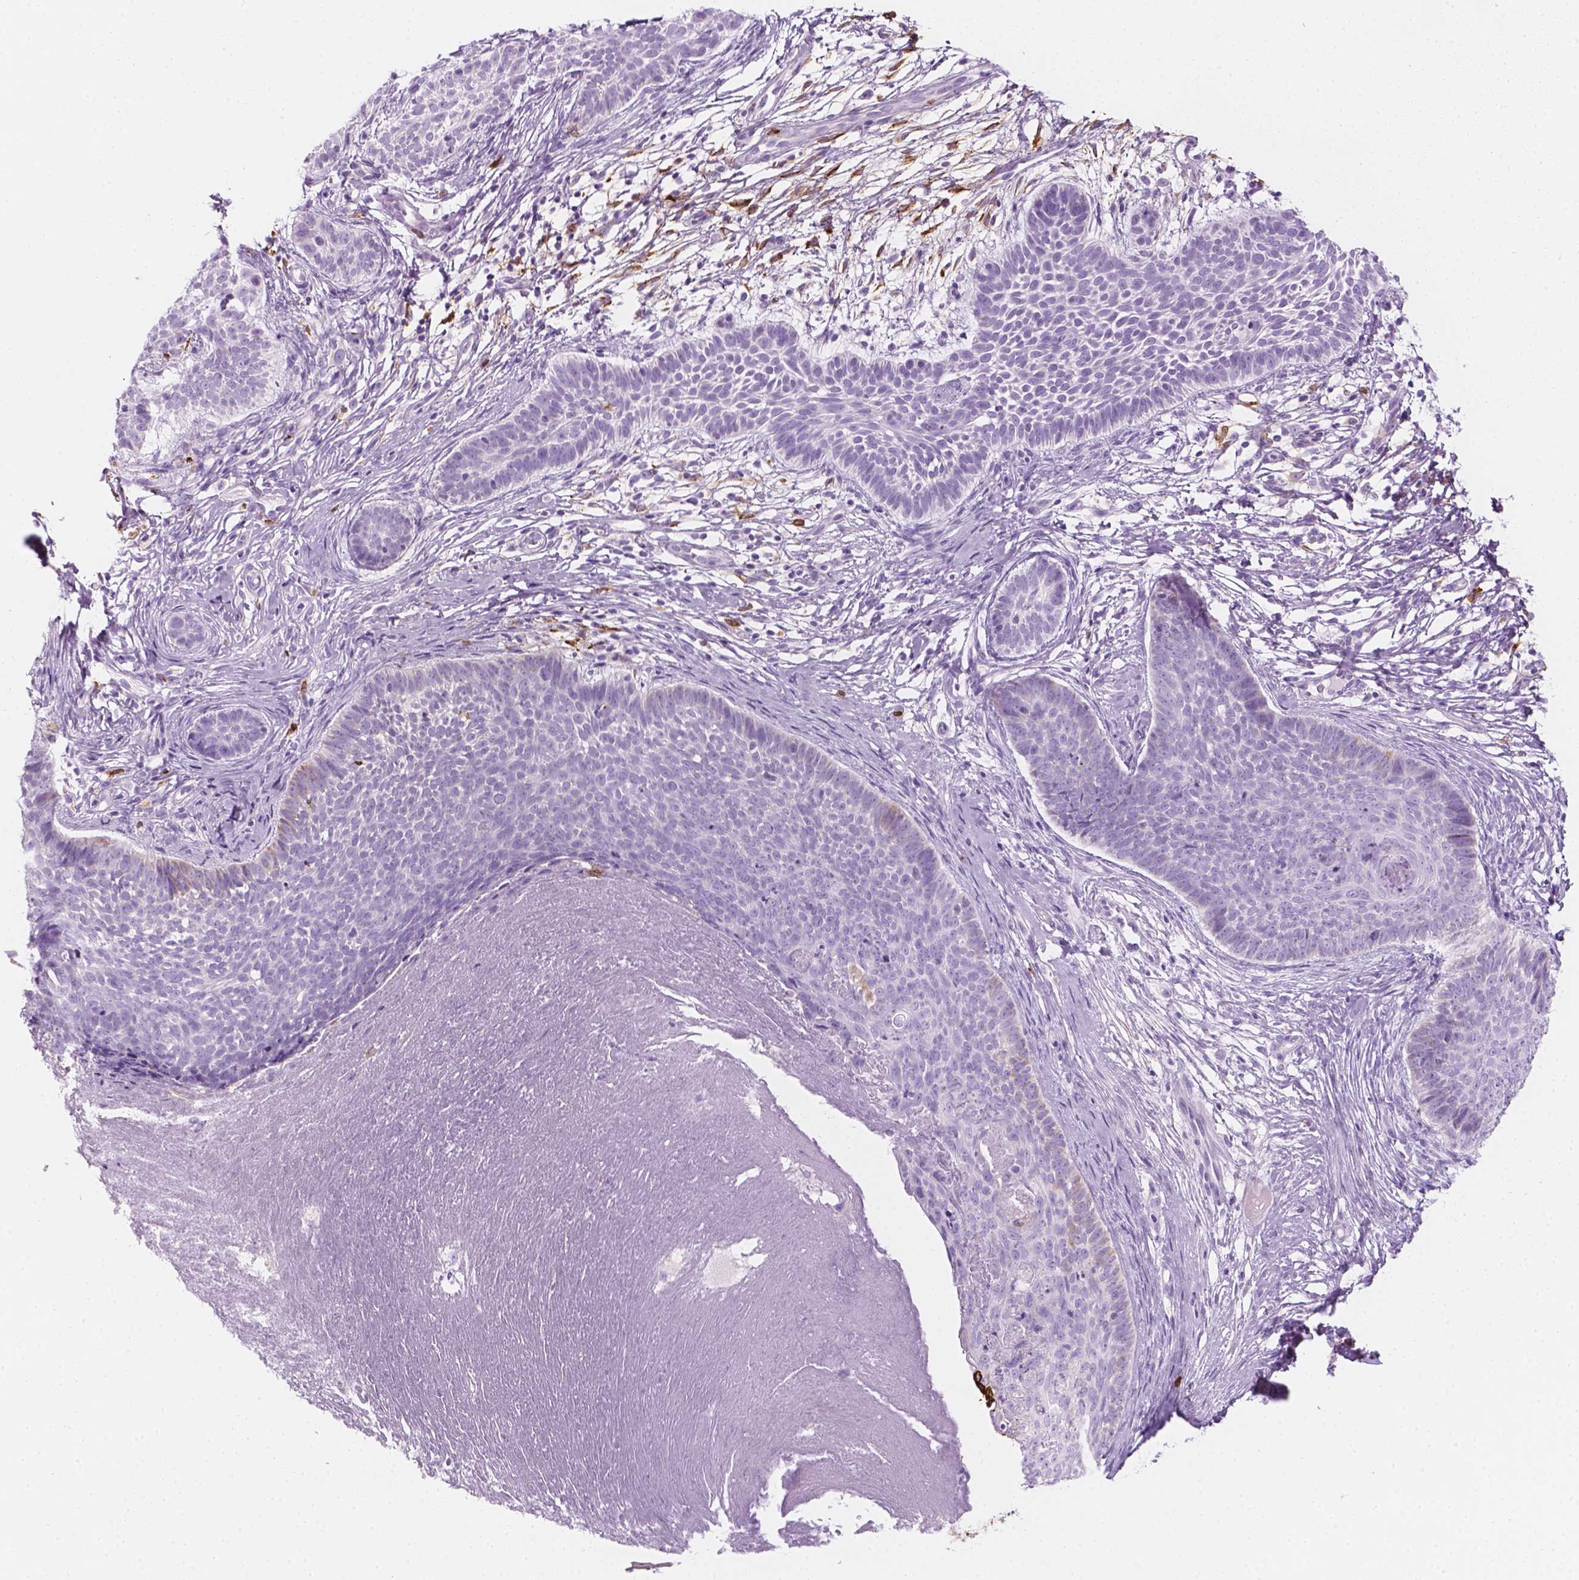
{"staining": {"intensity": "negative", "quantity": "none", "location": "none"}, "tissue": "skin cancer", "cell_type": "Tumor cells", "image_type": "cancer", "snomed": [{"axis": "morphology", "description": "Basal cell carcinoma"}, {"axis": "topography", "description": "Skin"}], "caption": "DAB immunohistochemical staining of human basal cell carcinoma (skin) exhibits no significant positivity in tumor cells. The staining was performed using DAB (3,3'-diaminobenzidine) to visualize the protein expression in brown, while the nuclei were stained in blue with hematoxylin (Magnification: 20x).", "gene": "CES1", "patient": {"sex": "male", "age": 85}}